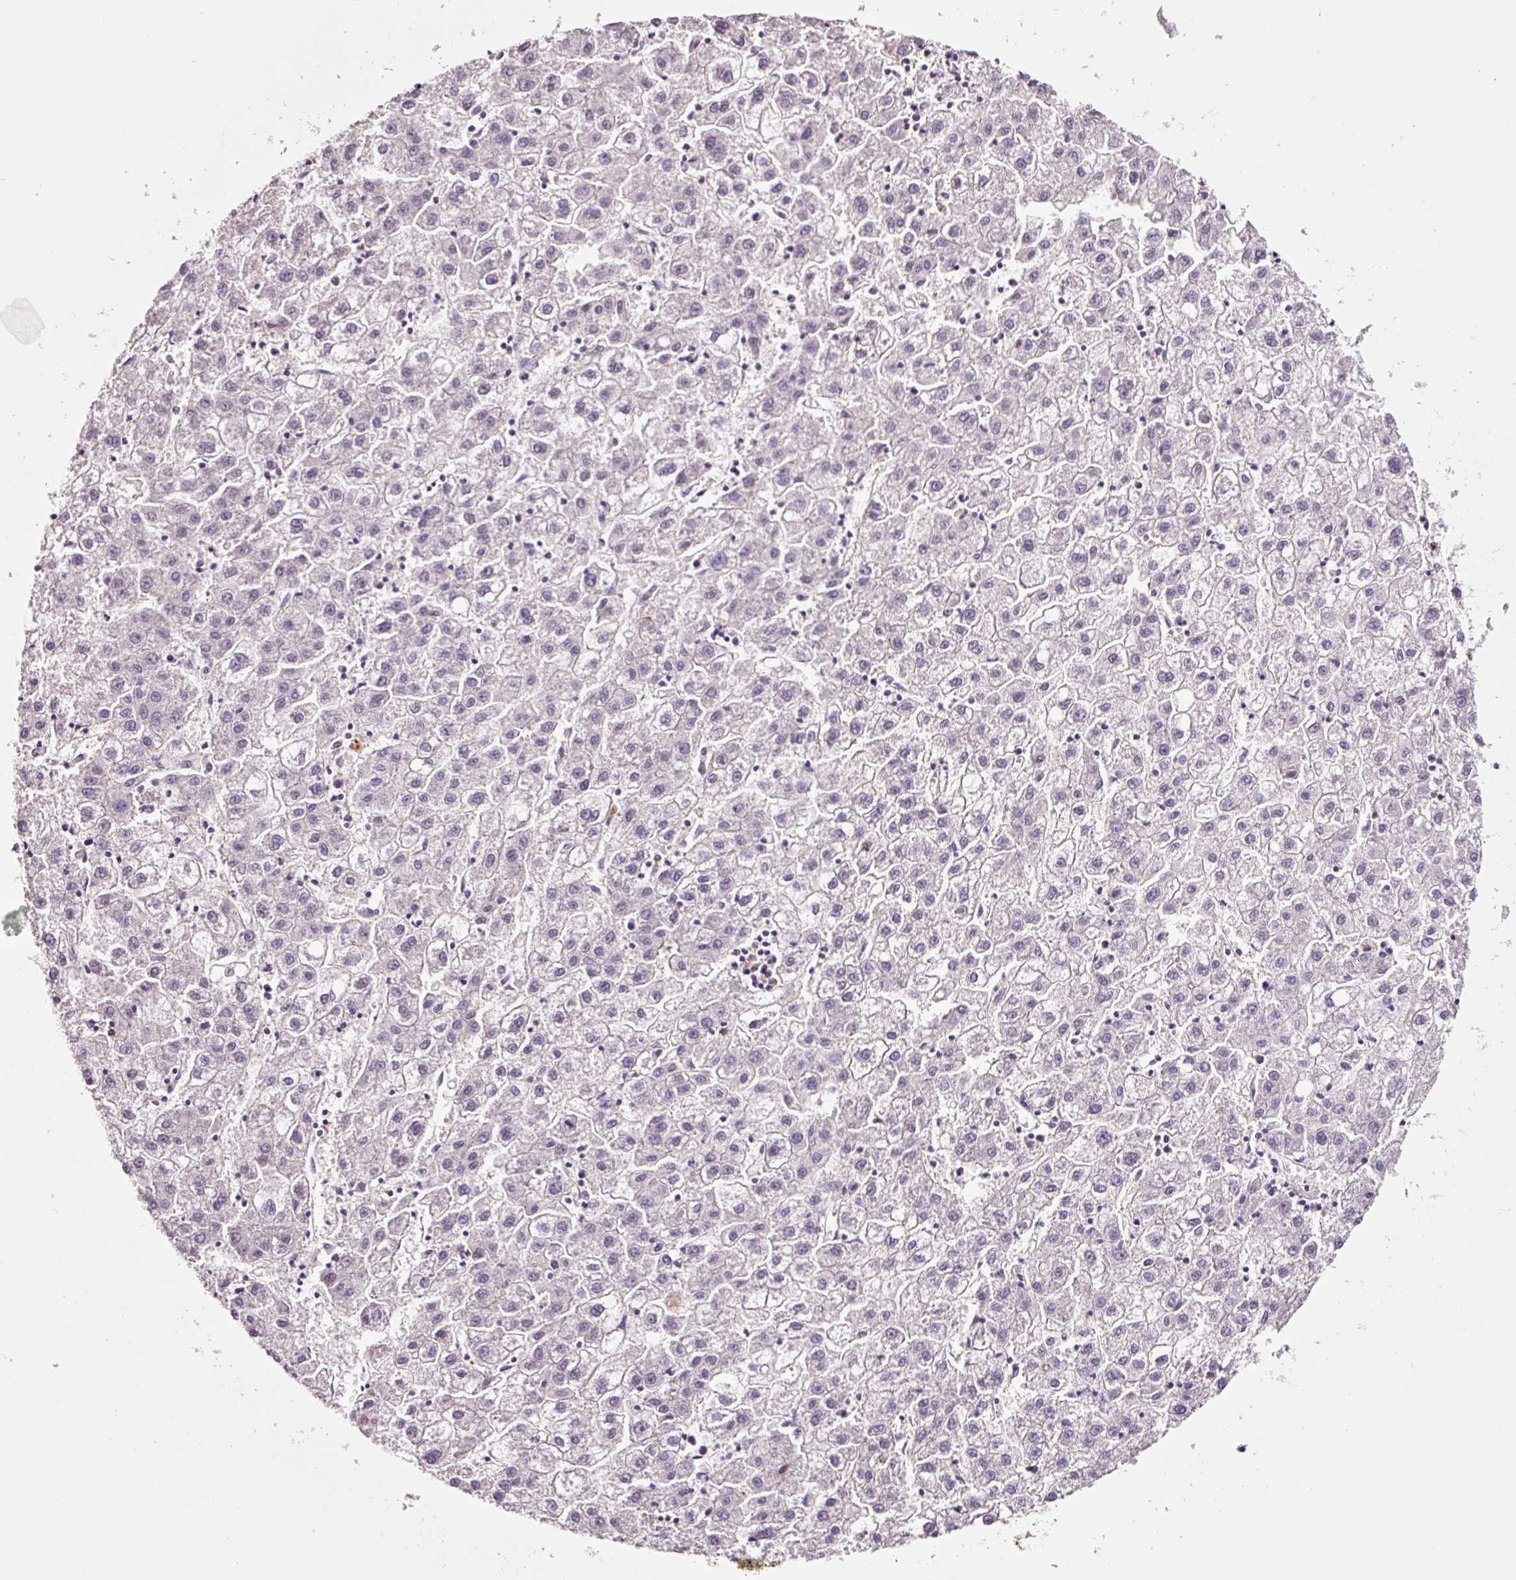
{"staining": {"intensity": "negative", "quantity": "none", "location": "none"}, "tissue": "liver cancer", "cell_type": "Tumor cells", "image_type": "cancer", "snomed": [{"axis": "morphology", "description": "Carcinoma, Hepatocellular, NOS"}, {"axis": "topography", "description": "Liver"}], "caption": "Immunohistochemistry histopathology image of liver hepatocellular carcinoma stained for a protein (brown), which demonstrates no expression in tumor cells. (DAB IHC, high magnification).", "gene": "ADD3", "patient": {"sex": "male", "age": 72}}